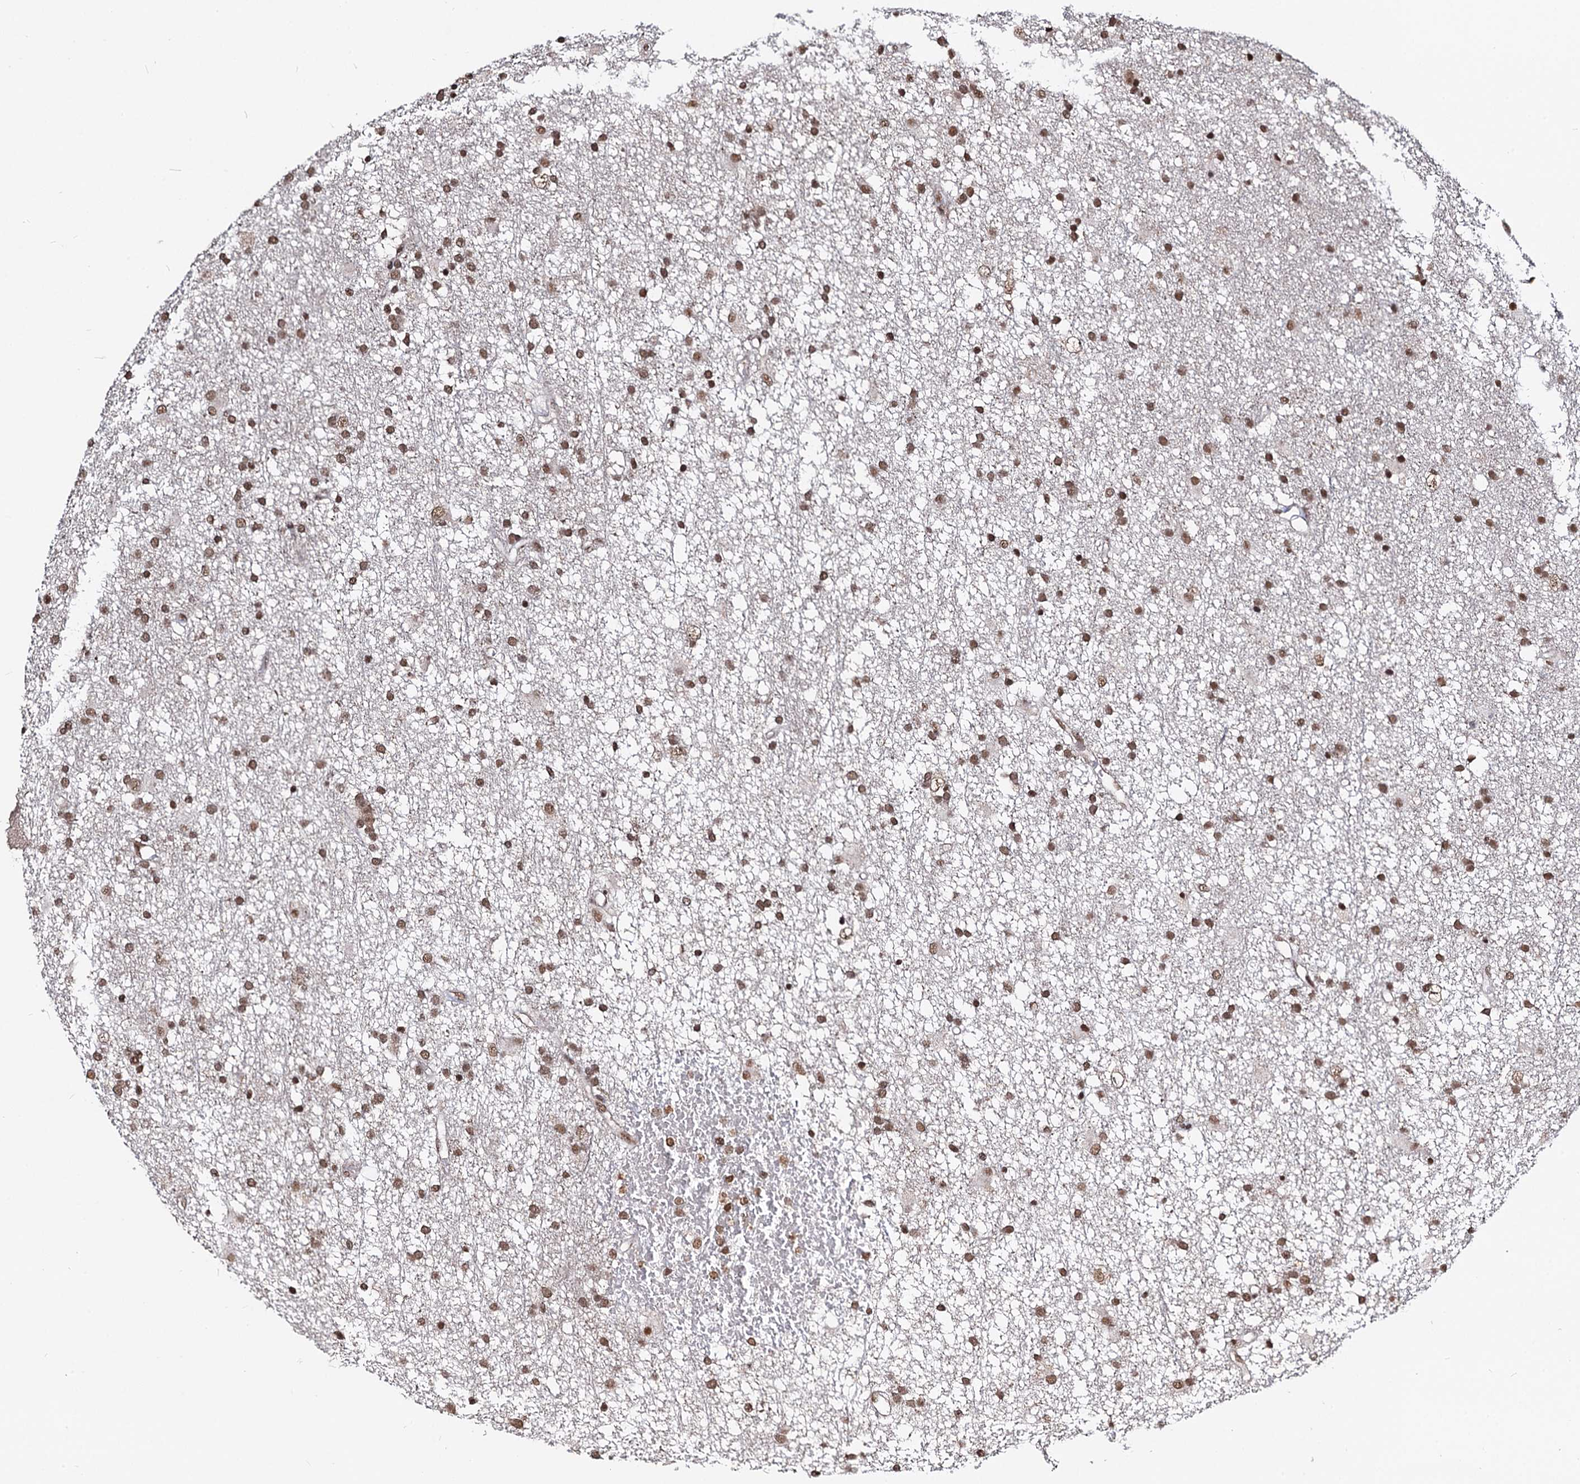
{"staining": {"intensity": "moderate", "quantity": ">75%", "location": "nuclear"}, "tissue": "glioma", "cell_type": "Tumor cells", "image_type": "cancer", "snomed": [{"axis": "morphology", "description": "Glioma, malignant, High grade"}, {"axis": "topography", "description": "Brain"}], "caption": "Immunohistochemistry (IHC) photomicrograph of malignant high-grade glioma stained for a protein (brown), which displays medium levels of moderate nuclear expression in about >75% of tumor cells.", "gene": "SFSWAP", "patient": {"sex": "male", "age": 77}}